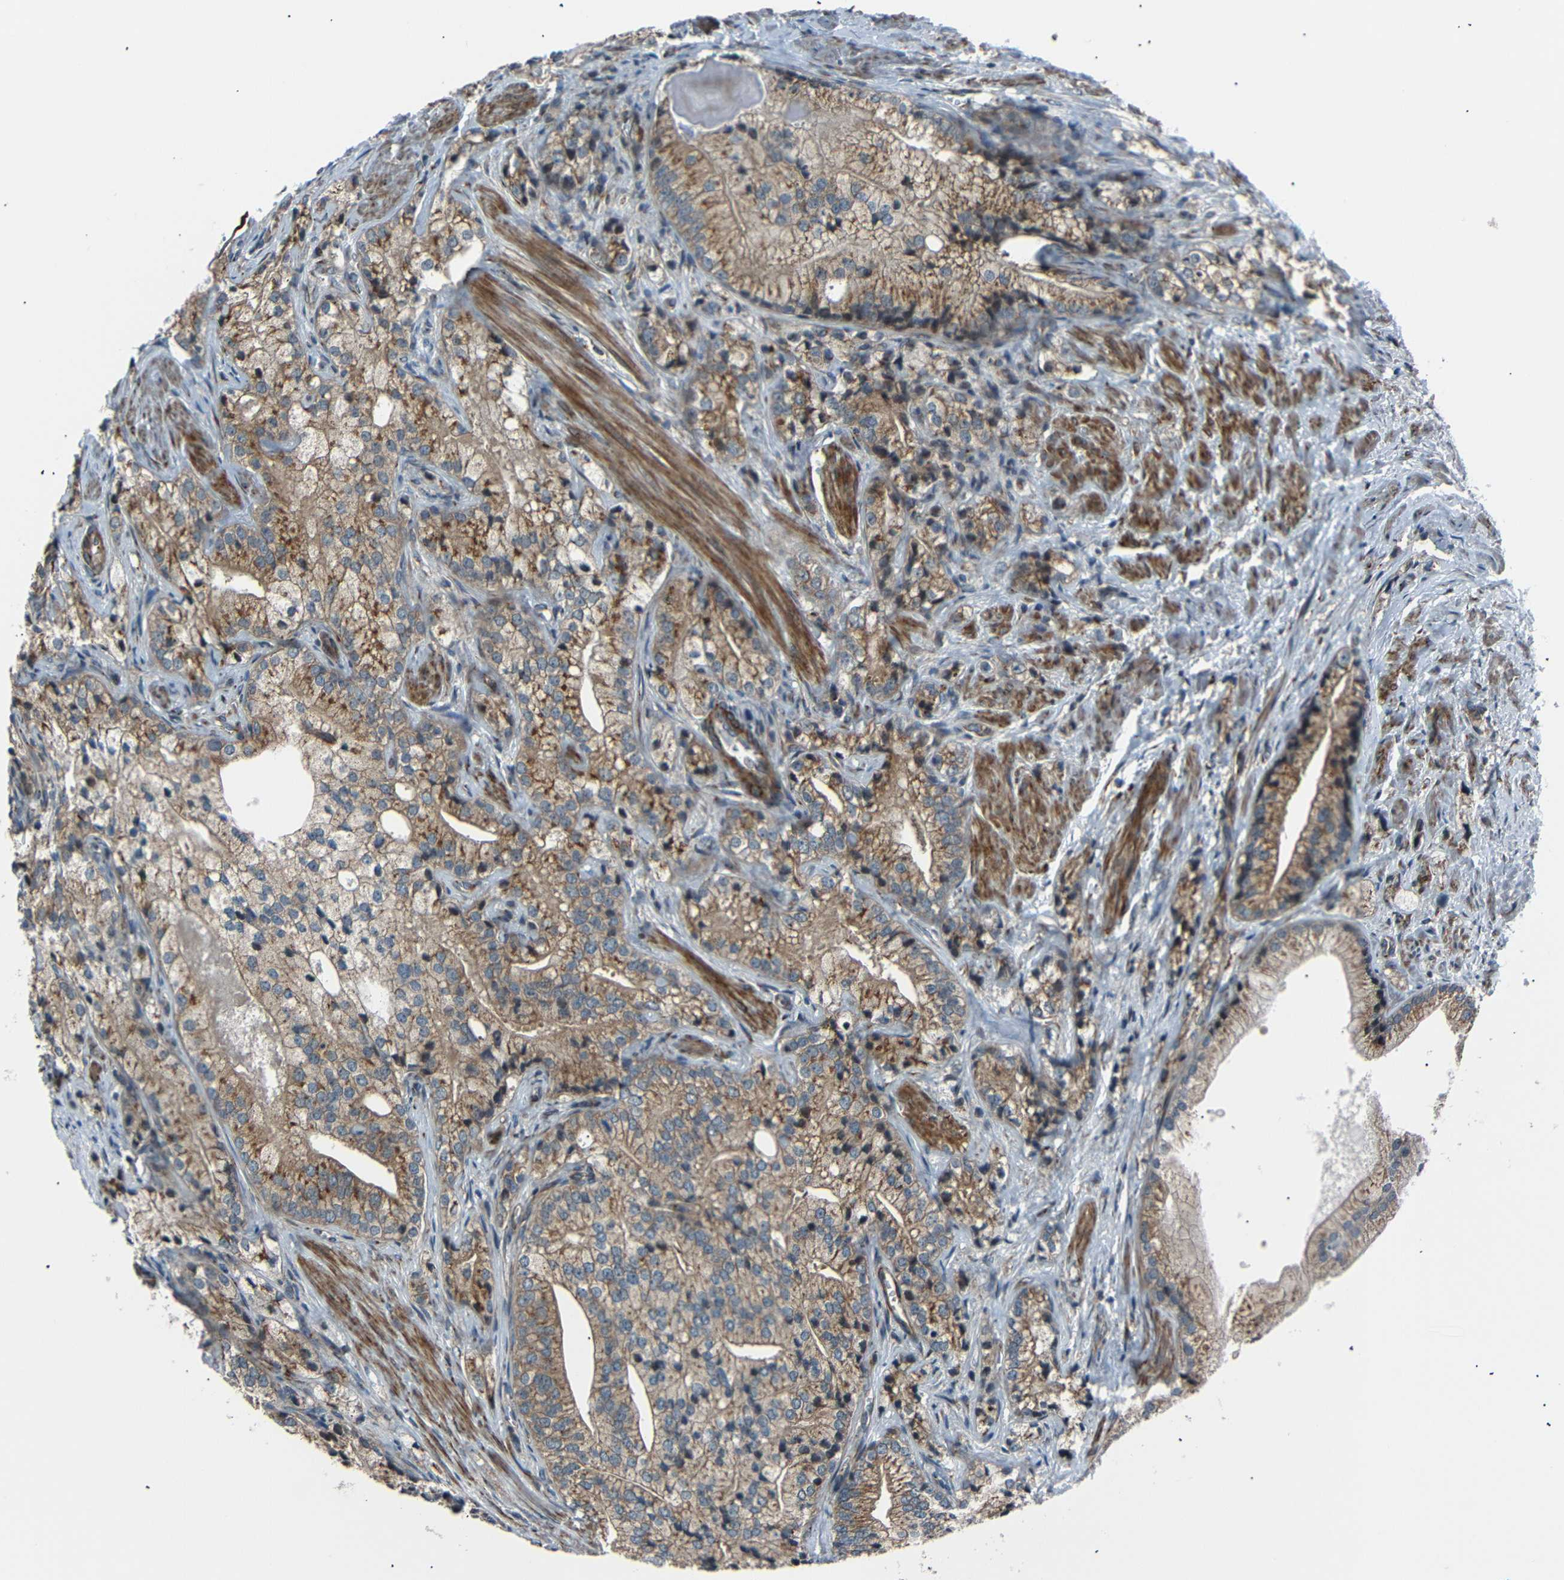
{"staining": {"intensity": "moderate", "quantity": ">75%", "location": "cytoplasmic/membranous"}, "tissue": "prostate cancer", "cell_type": "Tumor cells", "image_type": "cancer", "snomed": [{"axis": "morphology", "description": "Adenocarcinoma, Low grade"}, {"axis": "topography", "description": "Prostate"}], "caption": "Immunohistochemistry image of neoplastic tissue: adenocarcinoma (low-grade) (prostate) stained using immunohistochemistry (IHC) displays medium levels of moderate protein expression localized specifically in the cytoplasmic/membranous of tumor cells, appearing as a cytoplasmic/membranous brown color.", "gene": "AKAP9", "patient": {"sex": "male", "age": 69}}